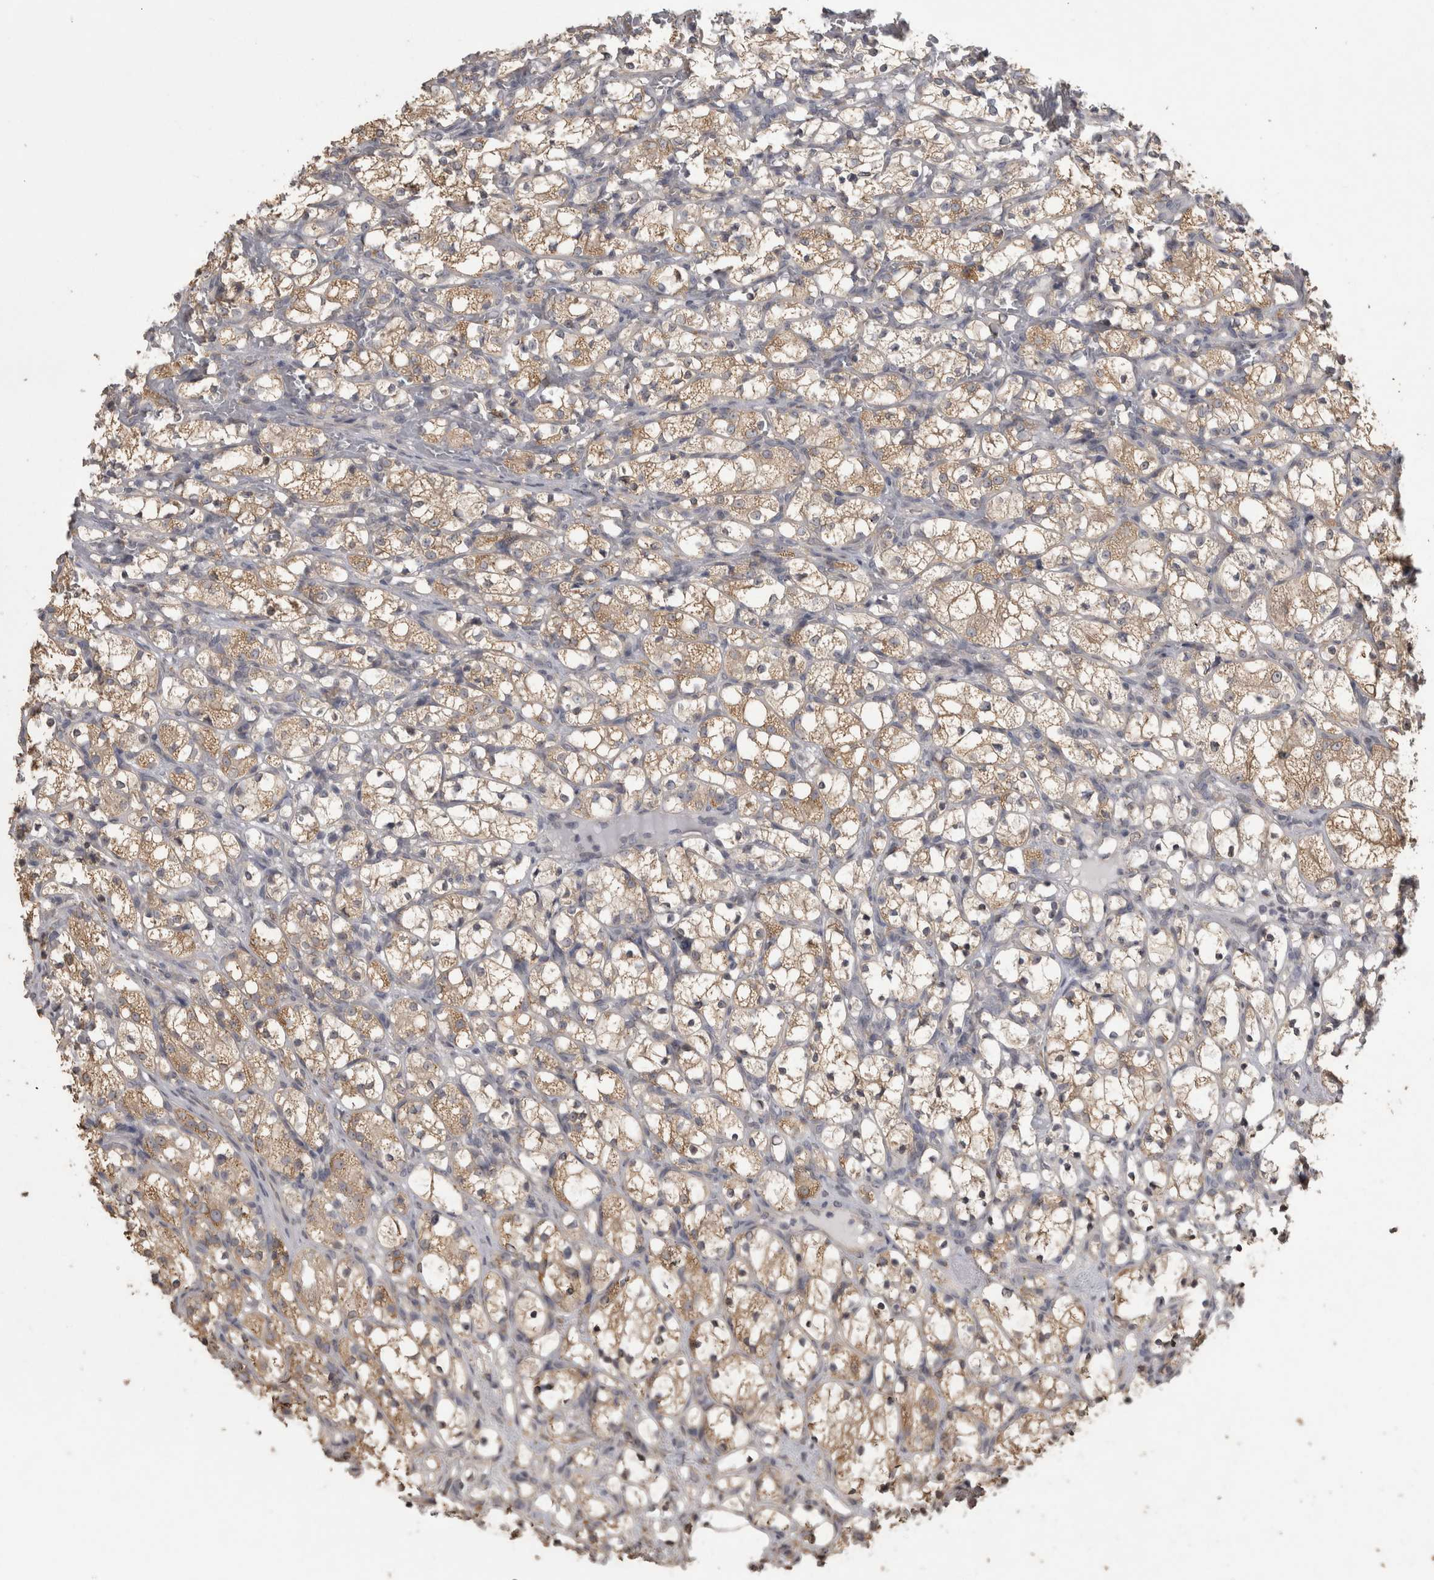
{"staining": {"intensity": "weak", "quantity": "25%-75%", "location": "cytoplasmic/membranous"}, "tissue": "renal cancer", "cell_type": "Tumor cells", "image_type": "cancer", "snomed": [{"axis": "morphology", "description": "Adenocarcinoma, NOS"}, {"axis": "topography", "description": "Kidney"}], "caption": "This is an image of IHC staining of adenocarcinoma (renal), which shows weak staining in the cytoplasmic/membranous of tumor cells.", "gene": "RAB29", "patient": {"sex": "female", "age": 69}}